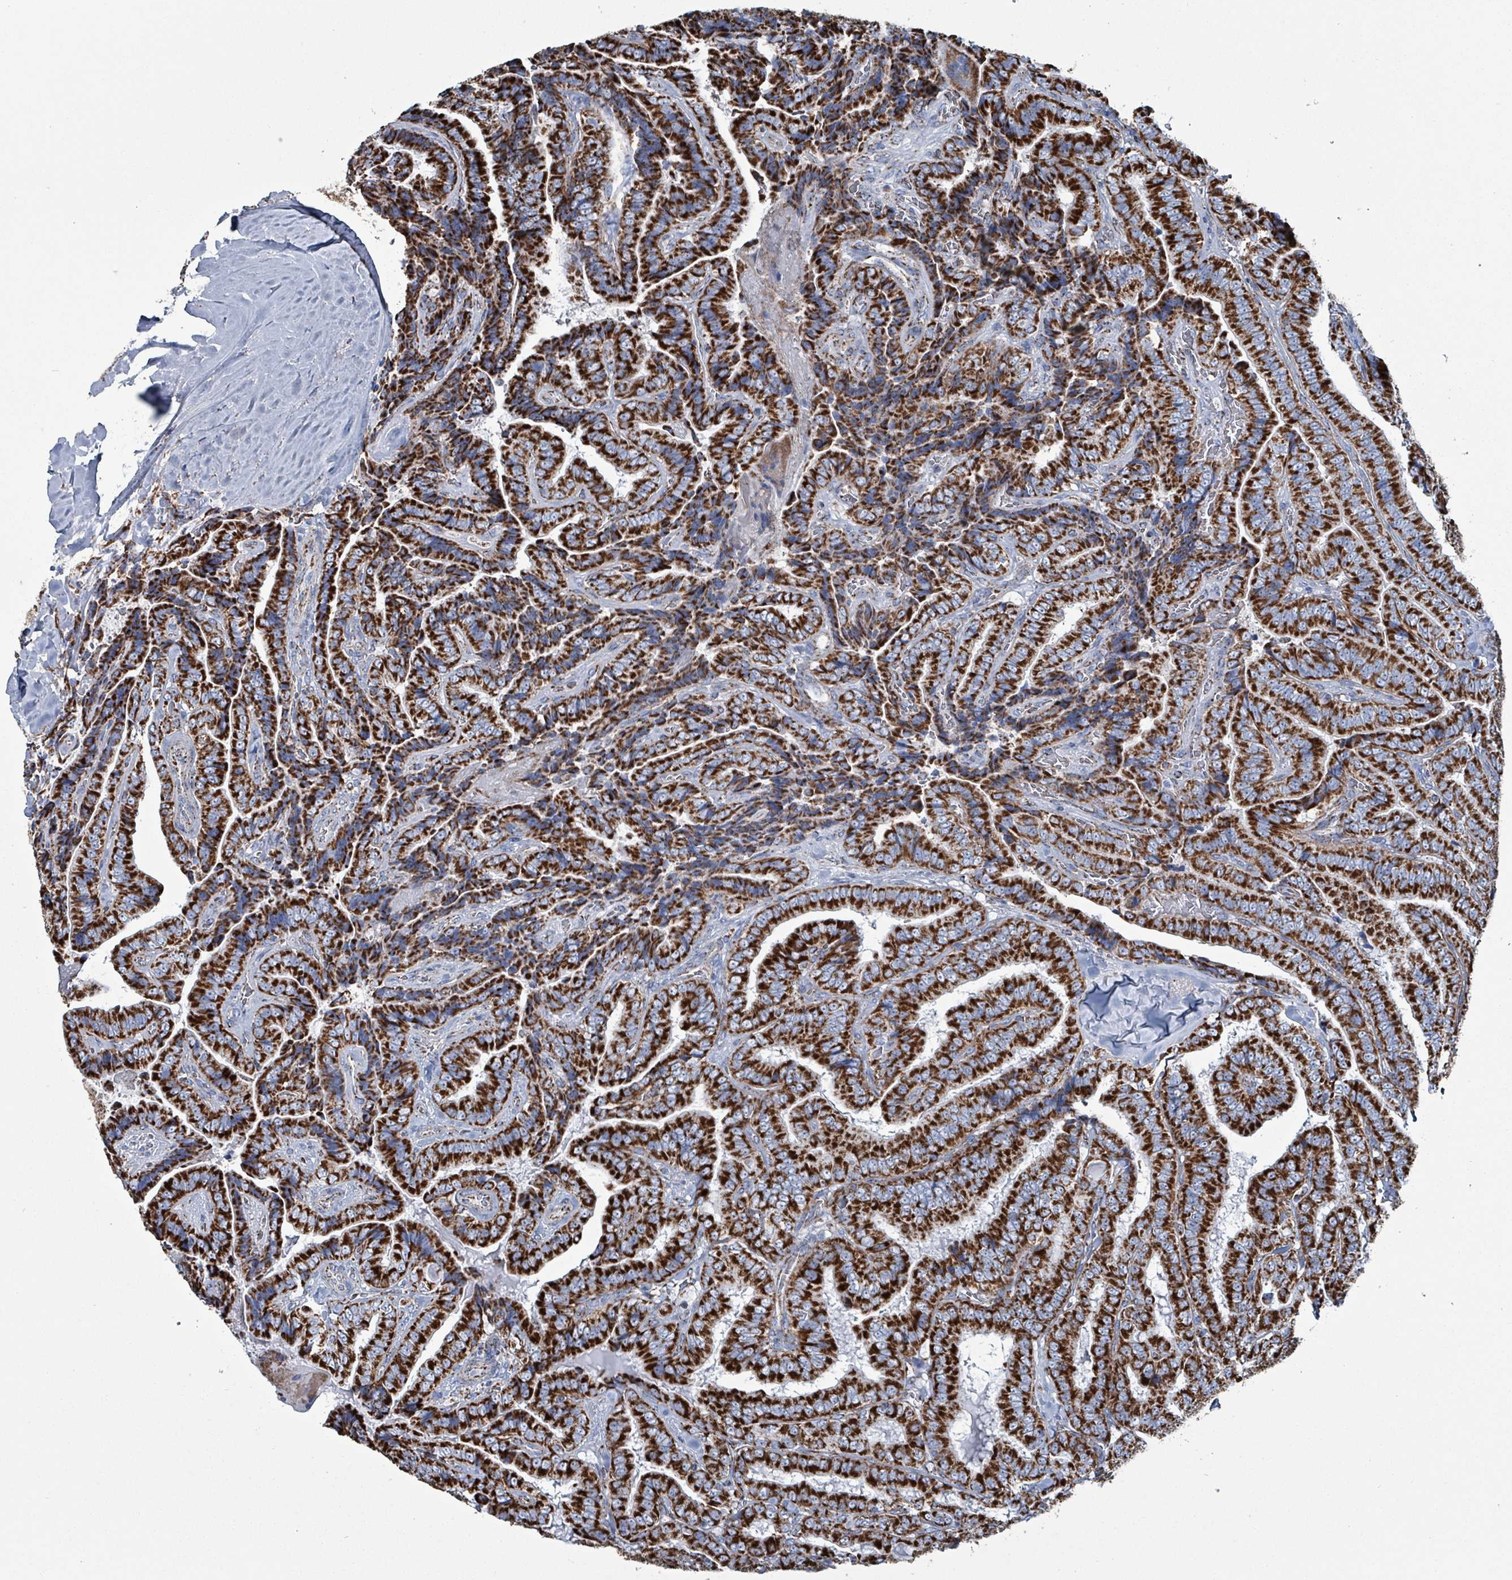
{"staining": {"intensity": "strong", "quantity": ">75%", "location": "cytoplasmic/membranous"}, "tissue": "thyroid cancer", "cell_type": "Tumor cells", "image_type": "cancer", "snomed": [{"axis": "morphology", "description": "Papillary adenocarcinoma, NOS"}, {"axis": "topography", "description": "Thyroid gland"}], "caption": "The image displays a brown stain indicating the presence of a protein in the cytoplasmic/membranous of tumor cells in thyroid cancer (papillary adenocarcinoma). Using DAB (brown) and hematoxylin (blue) stains, captured at high magnification using brightfield microscopy.", "gene": "IDH3B", "patient": {"sex": "male", "age": 61}}